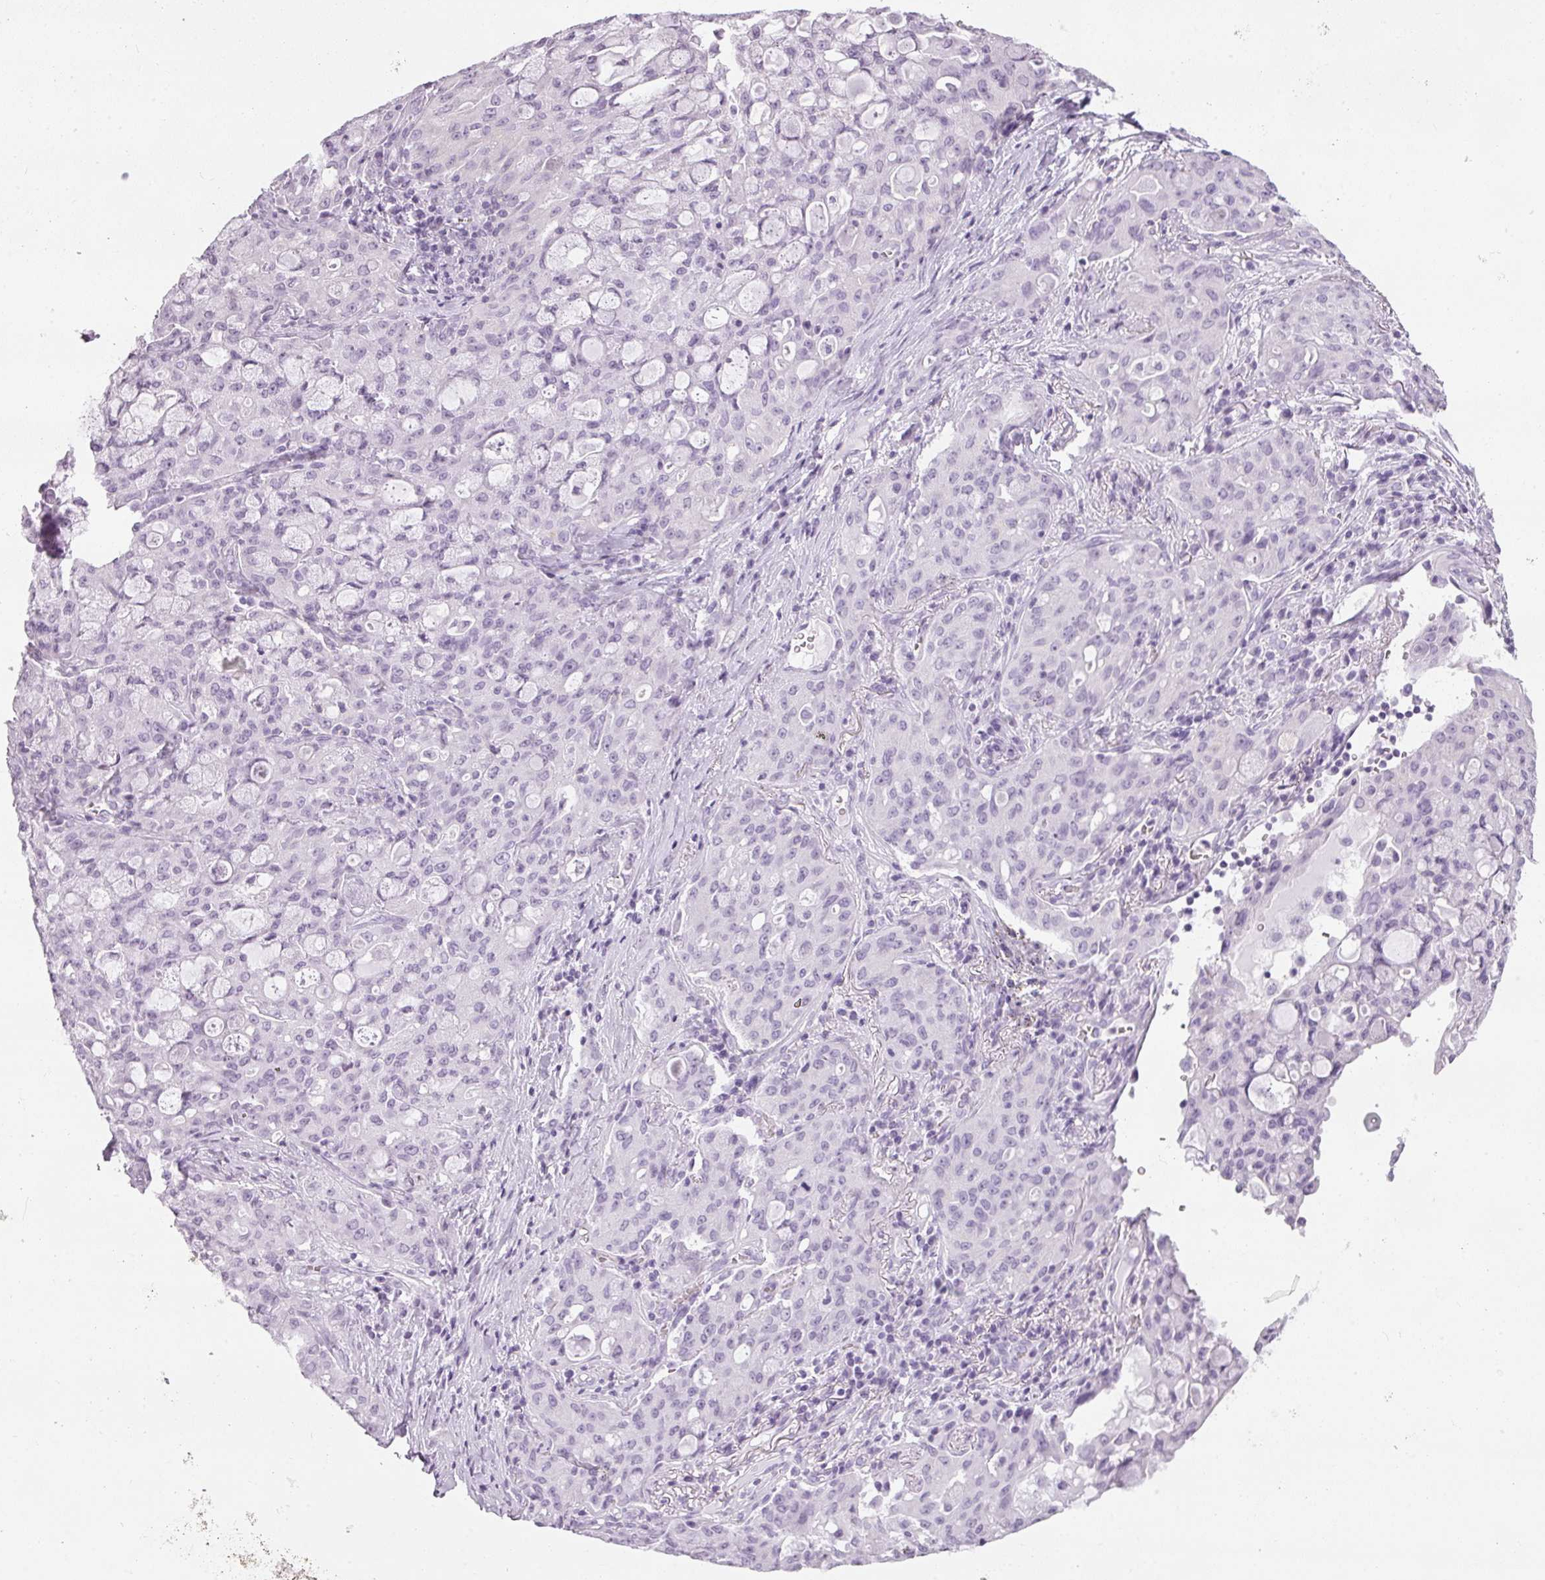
{"staining": {"intensity": "negative", "quantity": "none", "location": "none"}, "tissue": "lung cancer", "cell_type": "Tumor cells", "image_type": "cancer", "snomed": [{"axis": "morphology", "description": "Adenocarcinoma, NOS"}, {"axis": "topography", "description": "Lung"}], "caption": "Lung adenocarcinoma was stained to show a protein in brown. There is no significant staining in tumor cells. The staining was performed using DAB (3,3'-diaminobenzidine) to visualize the protein expression in brown, while the nuclei were stained in blue with hematoxylin (Magnification: 20x).", "gene": "TMEM42", "patient": {"sex": "female", "age": 44}}